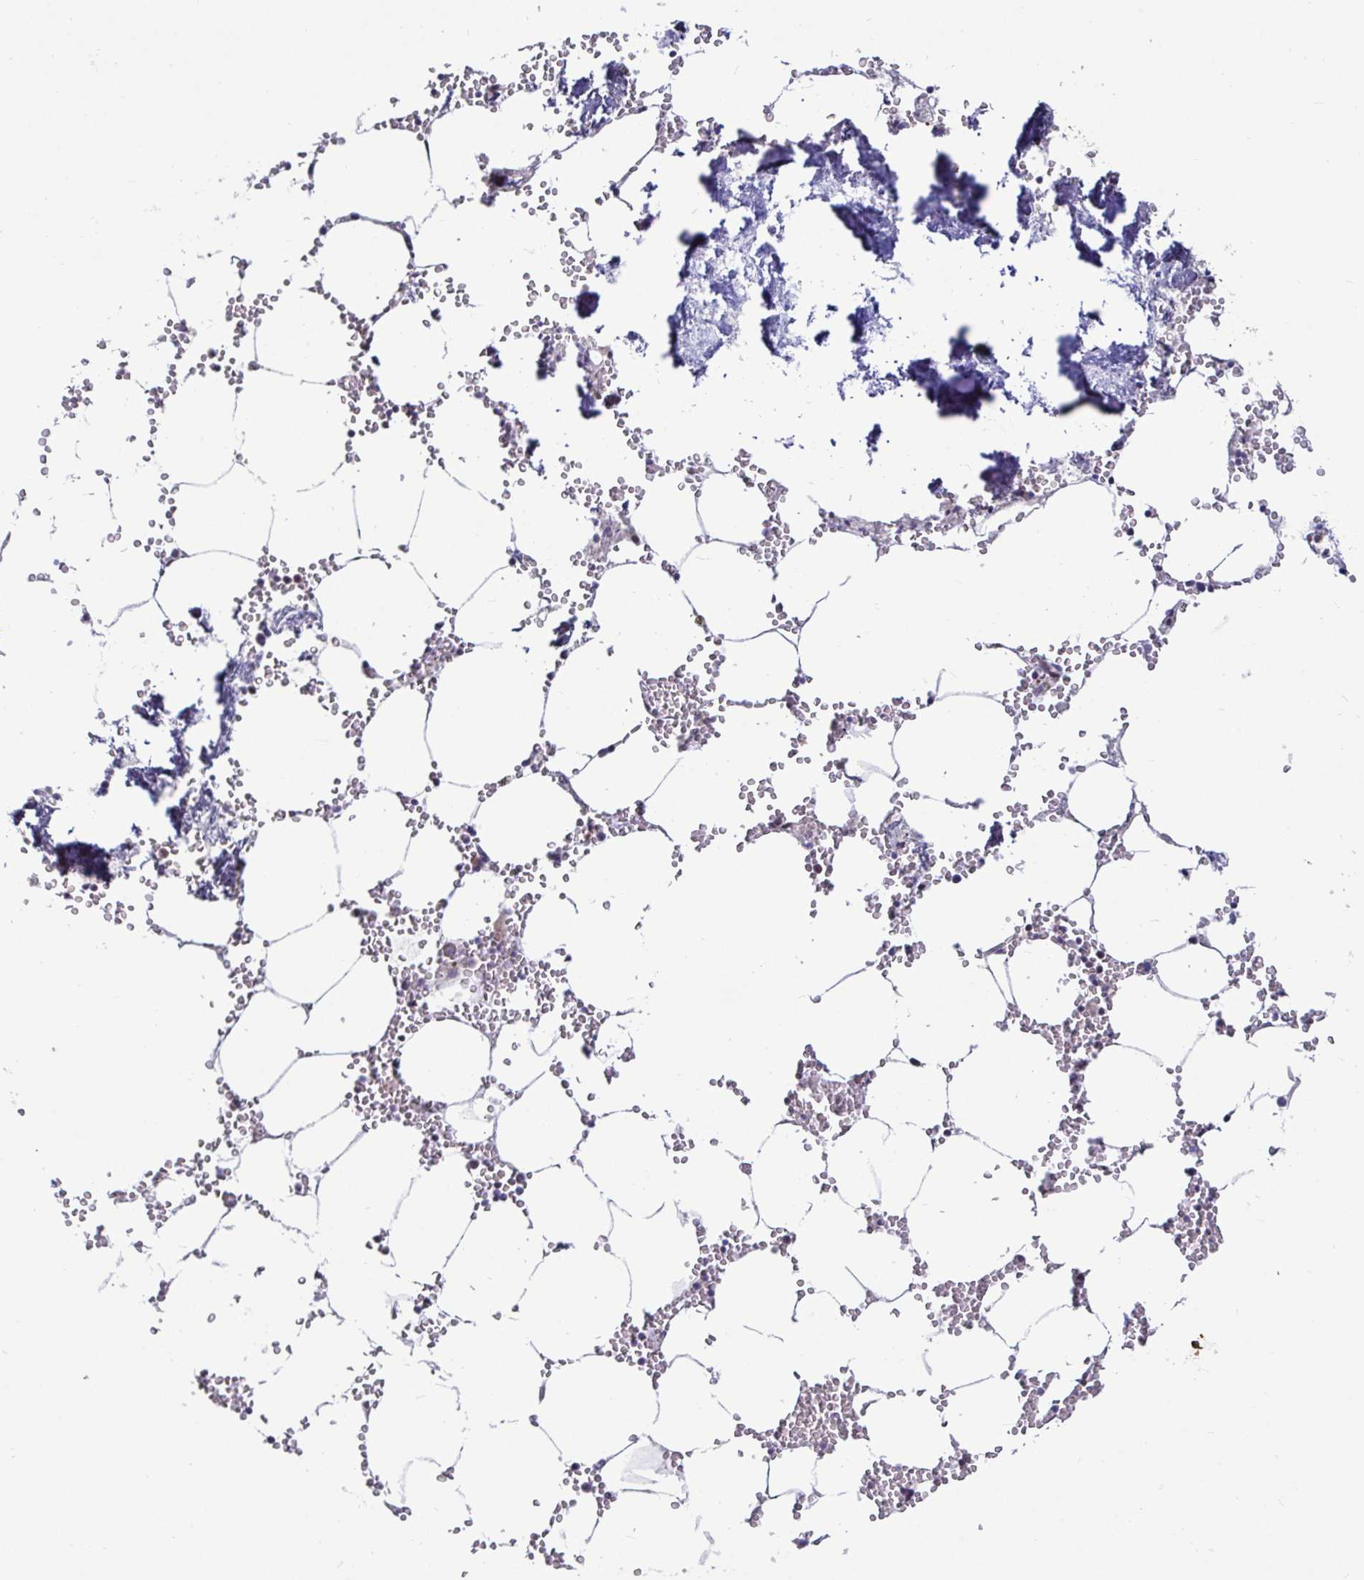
{"staining": {"intensity": "moderate", "quantity": "<25%", "location": "nuclear"}, "tissue": "bone marrow", "cell_type": "Hematopoietic cells", "image_type": "normal", "snomed": [{"axis": "morphology", "description": "Normal tissue, NOS"}, {"axis": "topography", "description": "Bone marrow"}], "caption": "Immunohistochemistry (IHC) micrograph of unremarkable bone marrow: bone marrow stained using IHC demonstrates low levels of moderate protein expression localized specifically in the nuclear of hematopoietic cells, appearing as a nuclear brown color.", "gene": "DZIP1", "patient": {"sex": "male", "age": 54}}